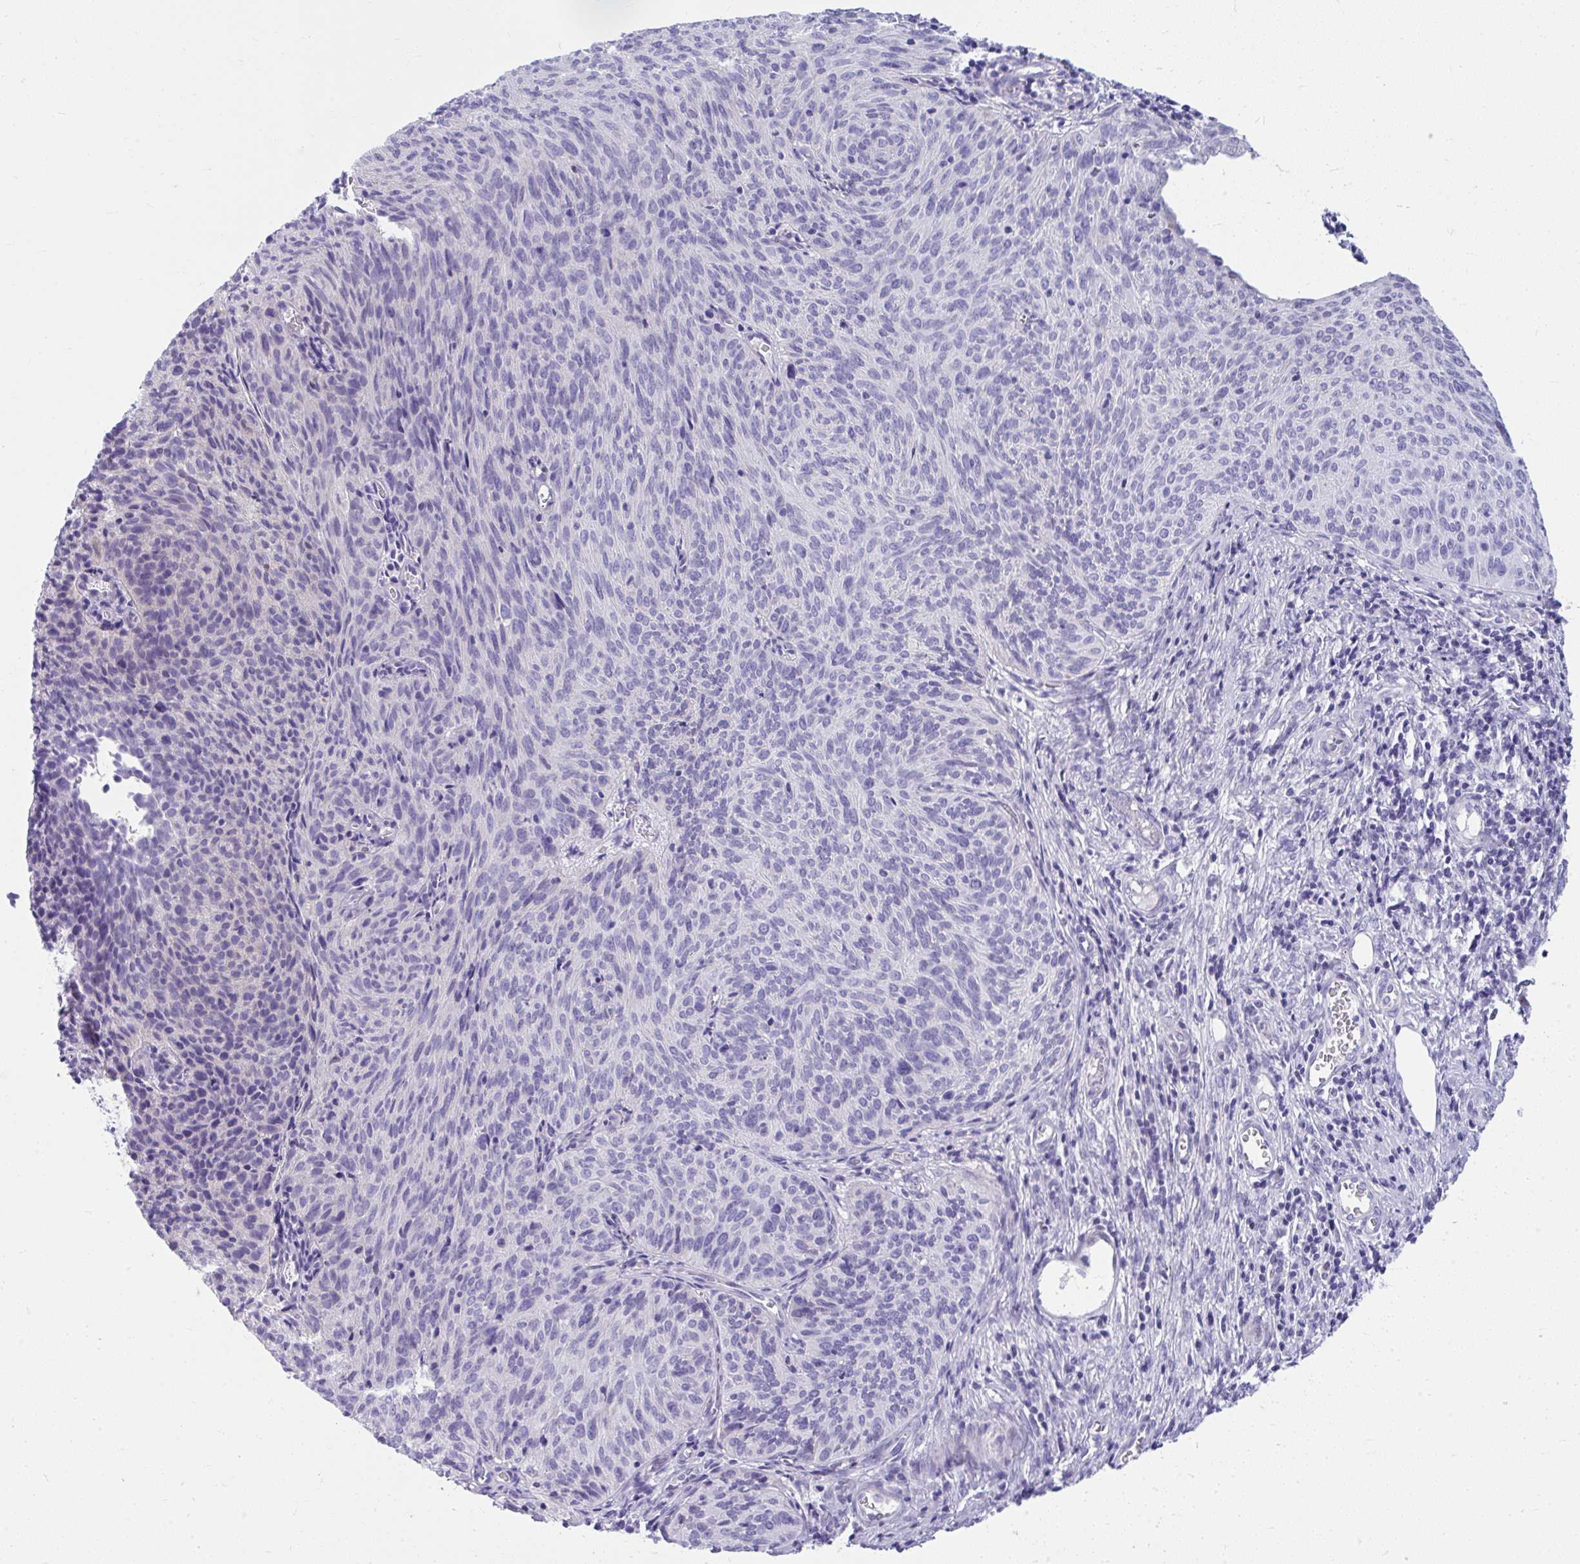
{"staining": {"intensity": "negative", "quantity": "none", "location": "none"}, "tissue": "cervical cancer", "cell_type": "Tumor cells", "image_type": "cancer", "snomed": [{"axis": "morphology", "description": "Squamous cell carcinoma, NOS"}, {"axis": "topography", "description": "Cervix"}], "caption": "Squamous cell carcinoma (cervical) stained for a protein using immunohistochemistry (IHC) exhibits no staining tumor cells.", "gene": "ISL1", "patient": {"sex": "female", "age": 49}}